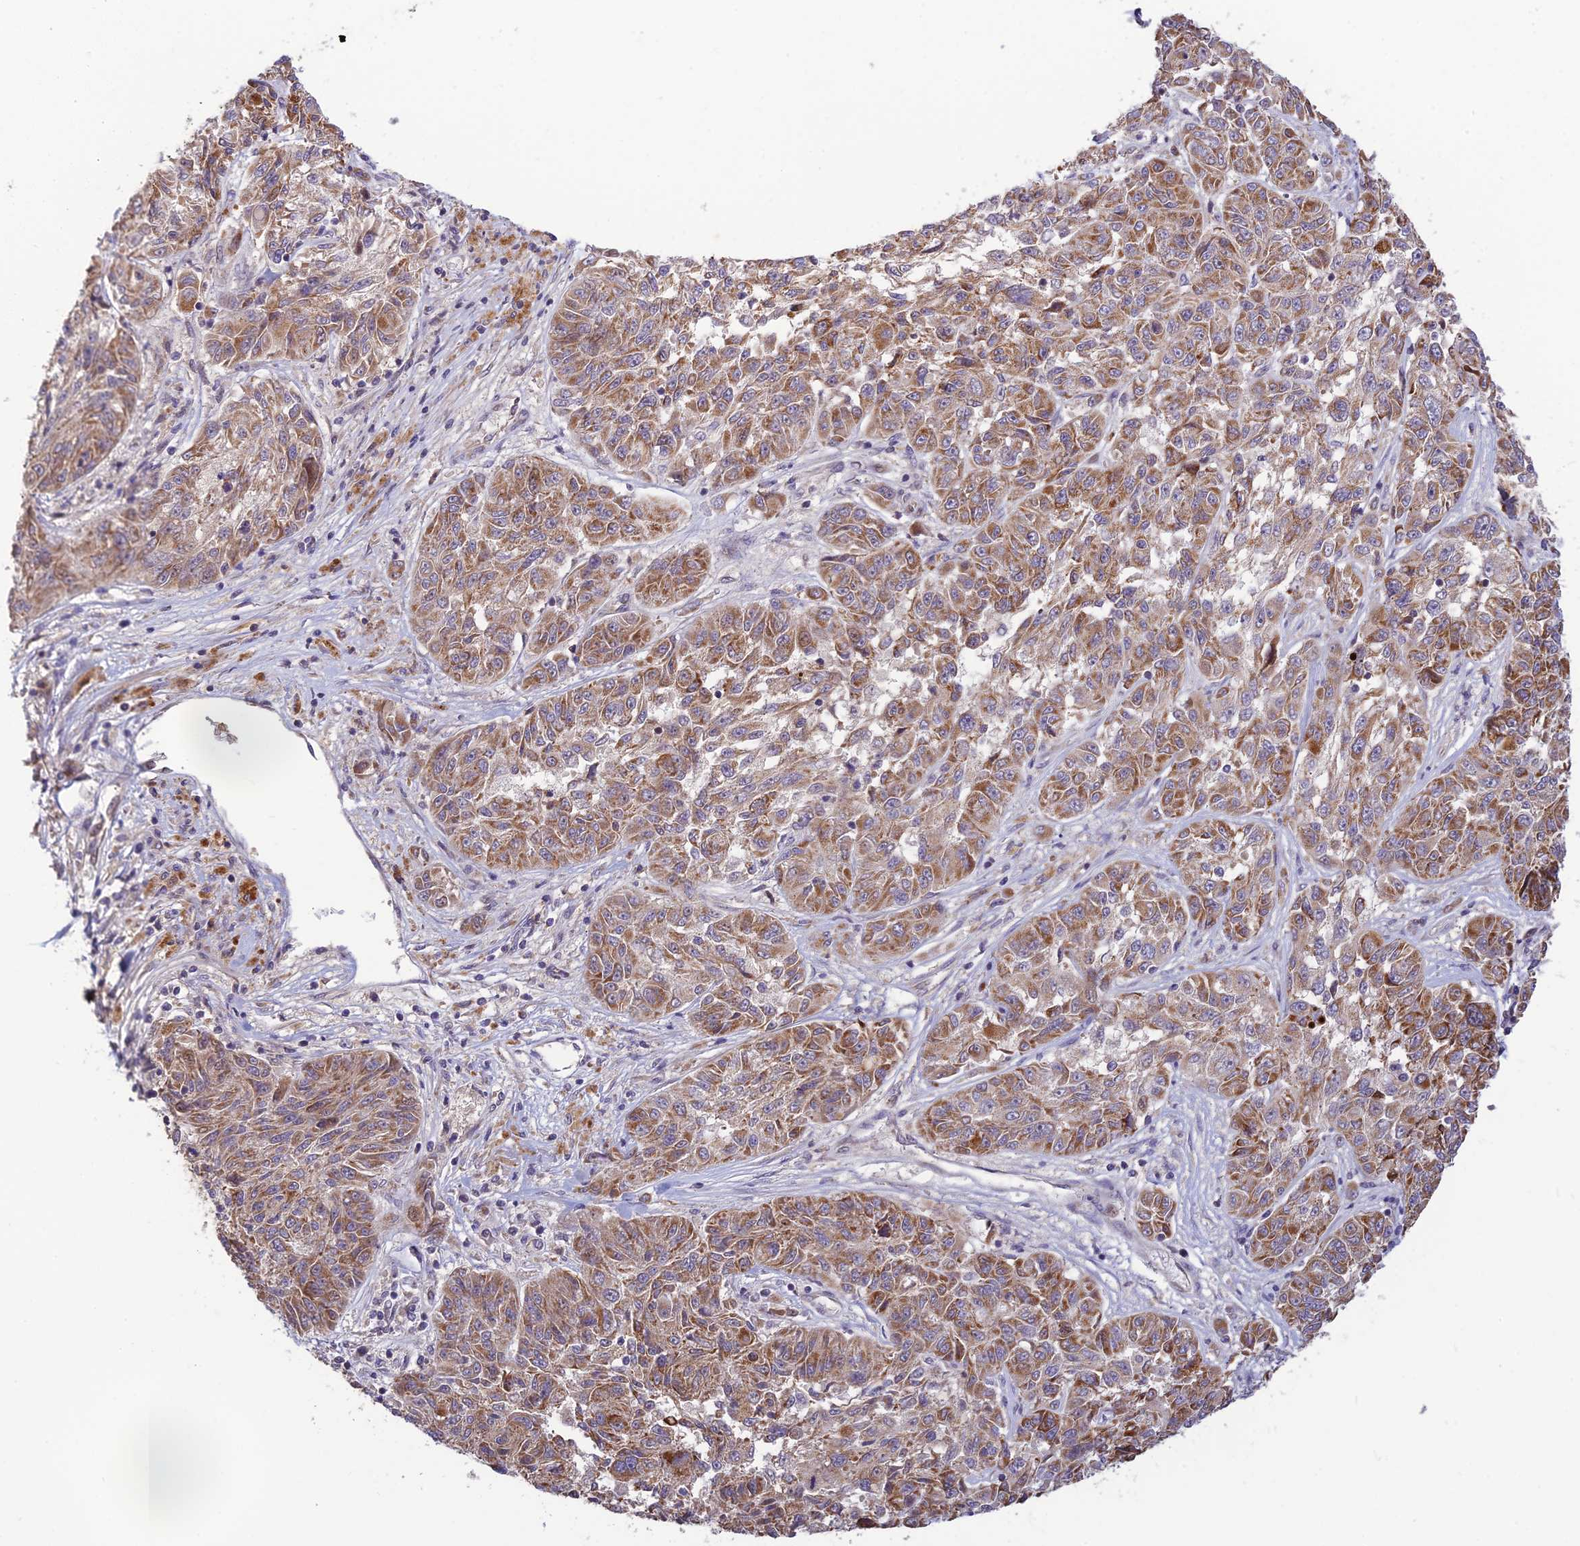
{"staining": {"intensity": "moderate", "quantity": ">75%", "location": "cytoplasmic/membranous"}, "tissue": "melanoma", "cell_type": "Tumor cells", "image_type": "cancer", "snomed": [{"axis": "morphology", "description": "Malignant melanoma, NOS"}, {"axis": "topography", "description": "Skin"}], "caption": "A photomicrograph of human malignant melanoma stained for a protein reveals moderate cytoplasmic/membranous brown staining in tumor cells.", "gene": "ASPDH", "patient": {"sex": "male", "age": 53}}